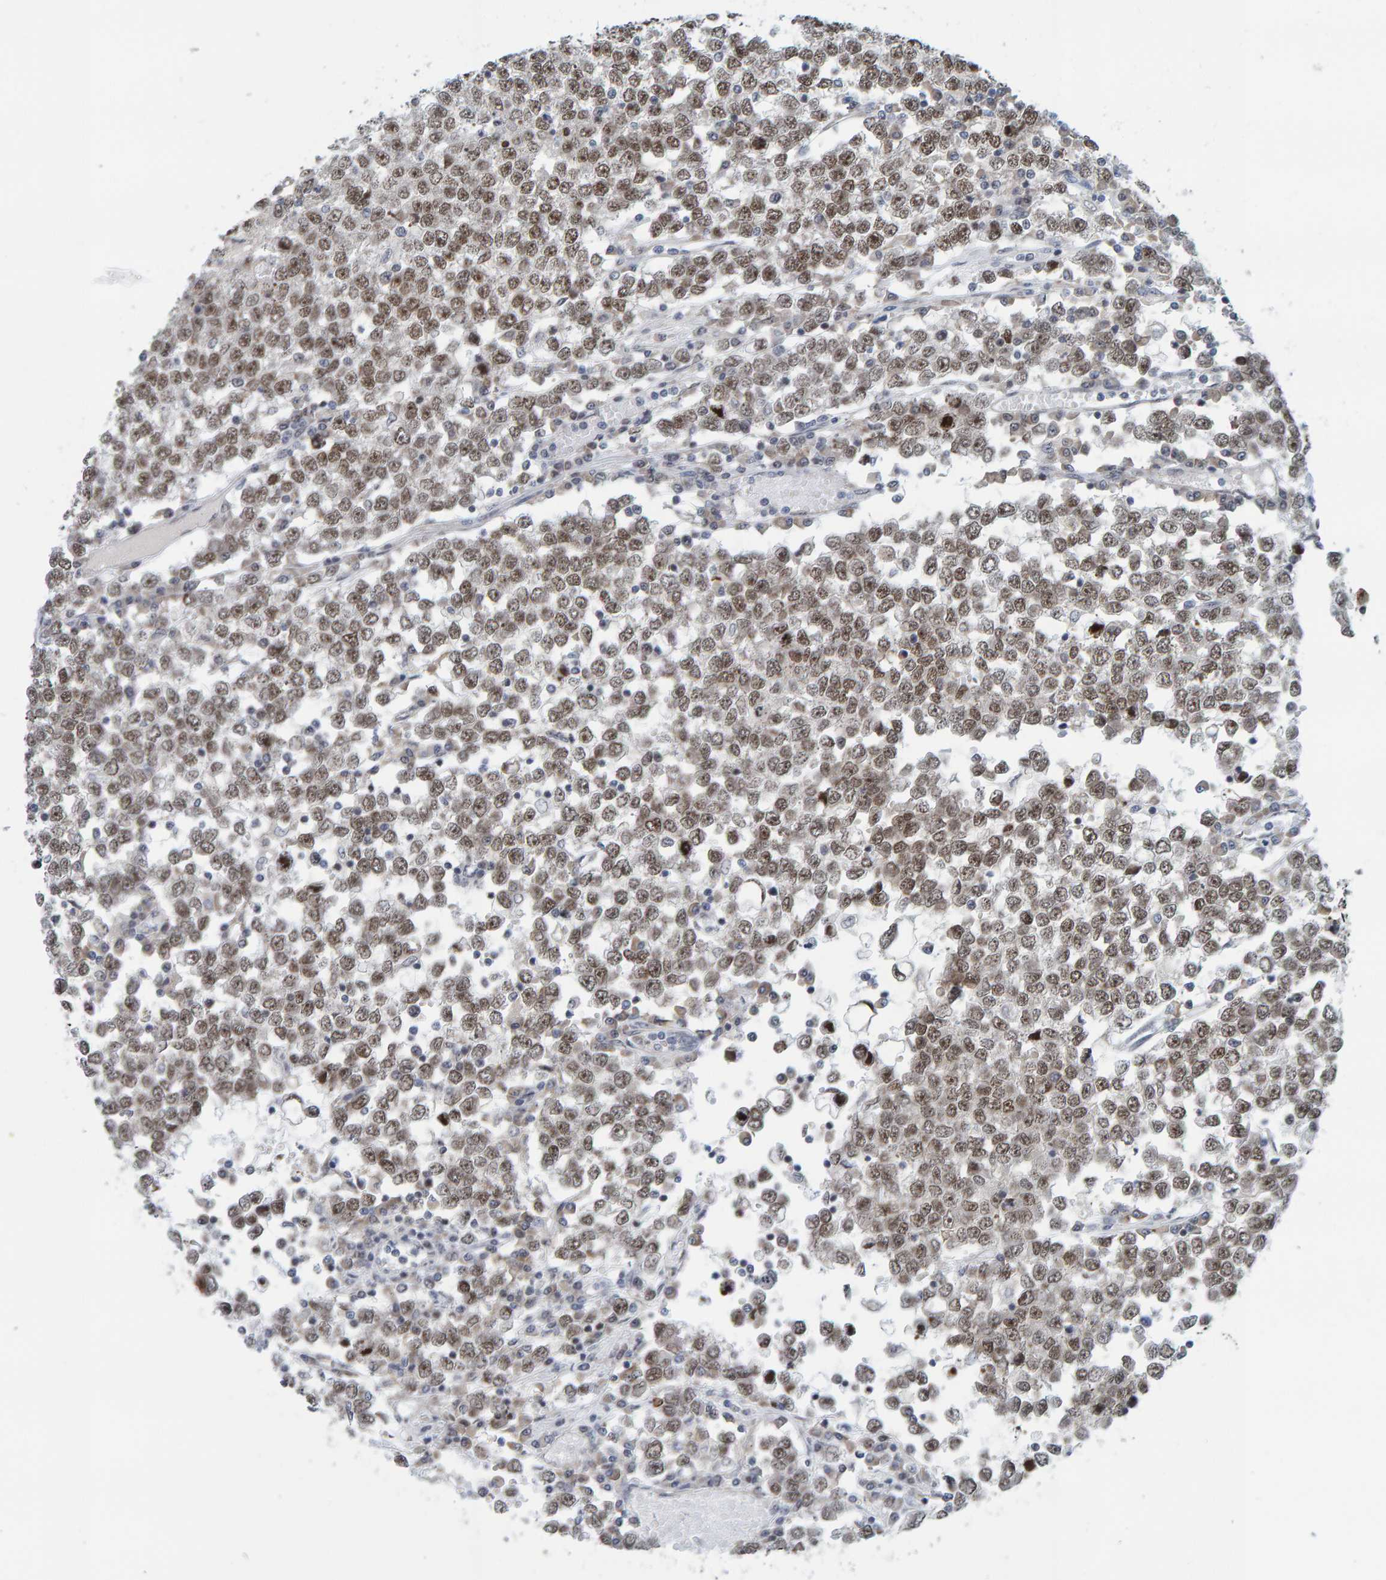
{"staining": {"intensity": "moderate", "quantity": ">75%", "location": "nuclear"}, "tissue": "testis cancer", "cell_type": "Tumor cells", "image_type": "cancer", "snomed": [{"axis": "morphology", "description": "Seminoma, NOS"}, {"axis": "topography", "description": "Testis"}], "caption": "Testis cancer (seminoma) was stained to show a protein in brown. There is medium levels of moderate nuclear staining in about >75% of tumor cells. The protein of interest is shown in brown color, while the nuclei are stained blue.", "gene": "POLR1E", "patient": {"sex": "male", "age": 65}}